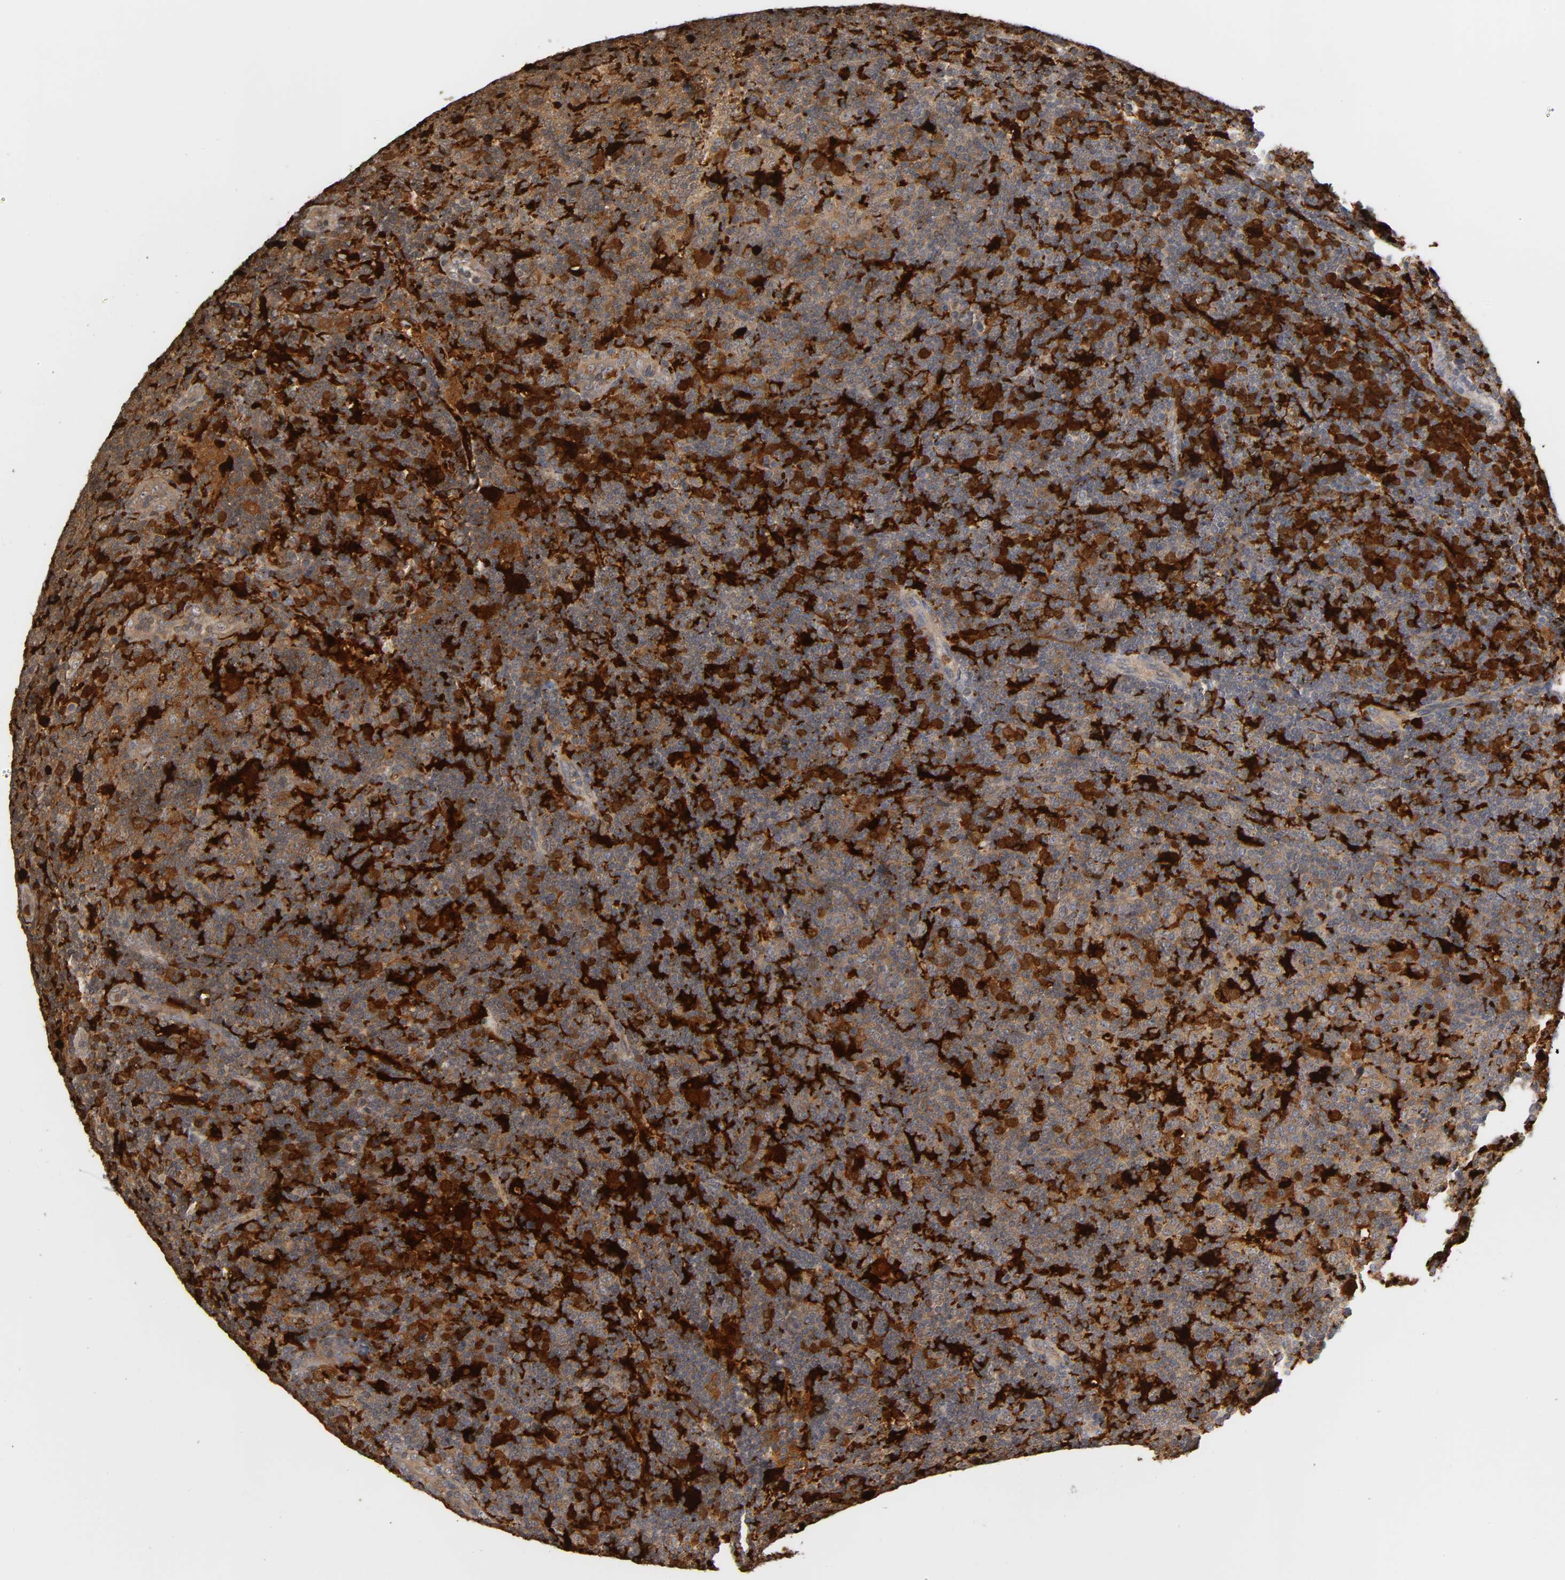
{"staining": {"intensity": "moderate", "quantity": "25%-75%", "location": "cytoplasmic/membranous"}, "tissue": "lymphoma", "cell_type": "Tumor cells", "image_type": "cancer", "snomed": [{"axis": "morphology", "description": "Malignant lymphoma, non-Hodgkin's type, Low grade"}, {"axis": "topography", "description": "Lymph node"}], "caption": "Low-grade malignant lymphoma, non-Hodgkin's type tissue shows moderate cytoplasmic/membranous expression in about 25%-75% of tumor cells, visualized by immunohistochemistry.", "gene": "IL18", "patient": {"sex": "male", "age": 70}}